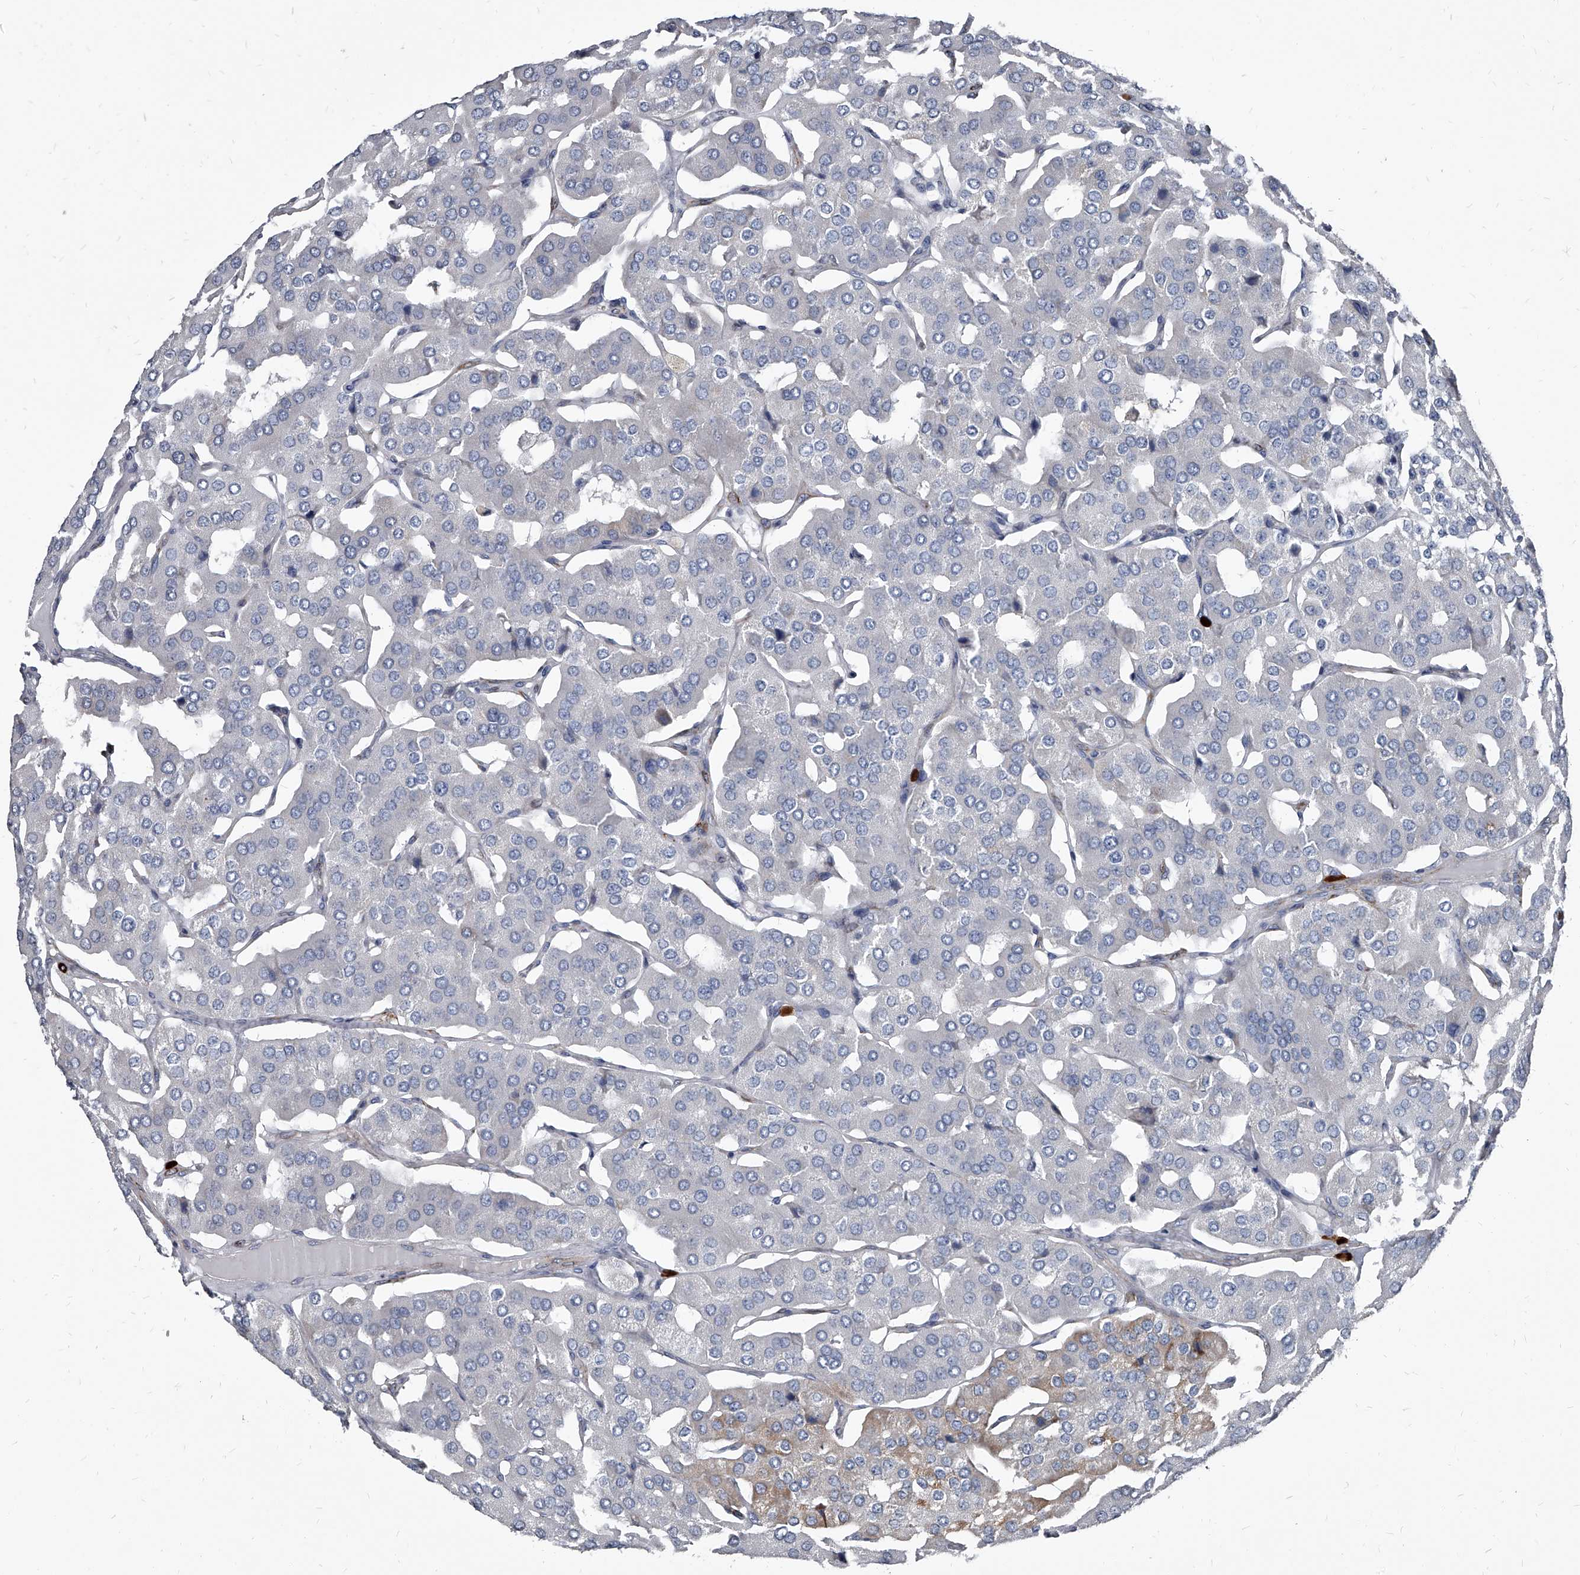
{"staining": {"intensity": "weak", "quantity": "<25%", "location": "cytoplasmic/membranous"}, "tissue": "parathyroid gland", "cell_type": "Glandular cells", "image_type": "normal", "snomed": [{"axis": "morphology", "description": "Normal tissue, NOS"}, {"axis": "morphology", "description": "Adenoma, NOS"}, {"axis": "topography", "description": "Parathyroid gland"}], "caption": "Human parathyroid gland stained for a protein using immunohistochemistry (IHC) shows no positivity in glandular cells.", "gene": "PGLYRP3", "patient": {"sex": "female", "age": 86}}